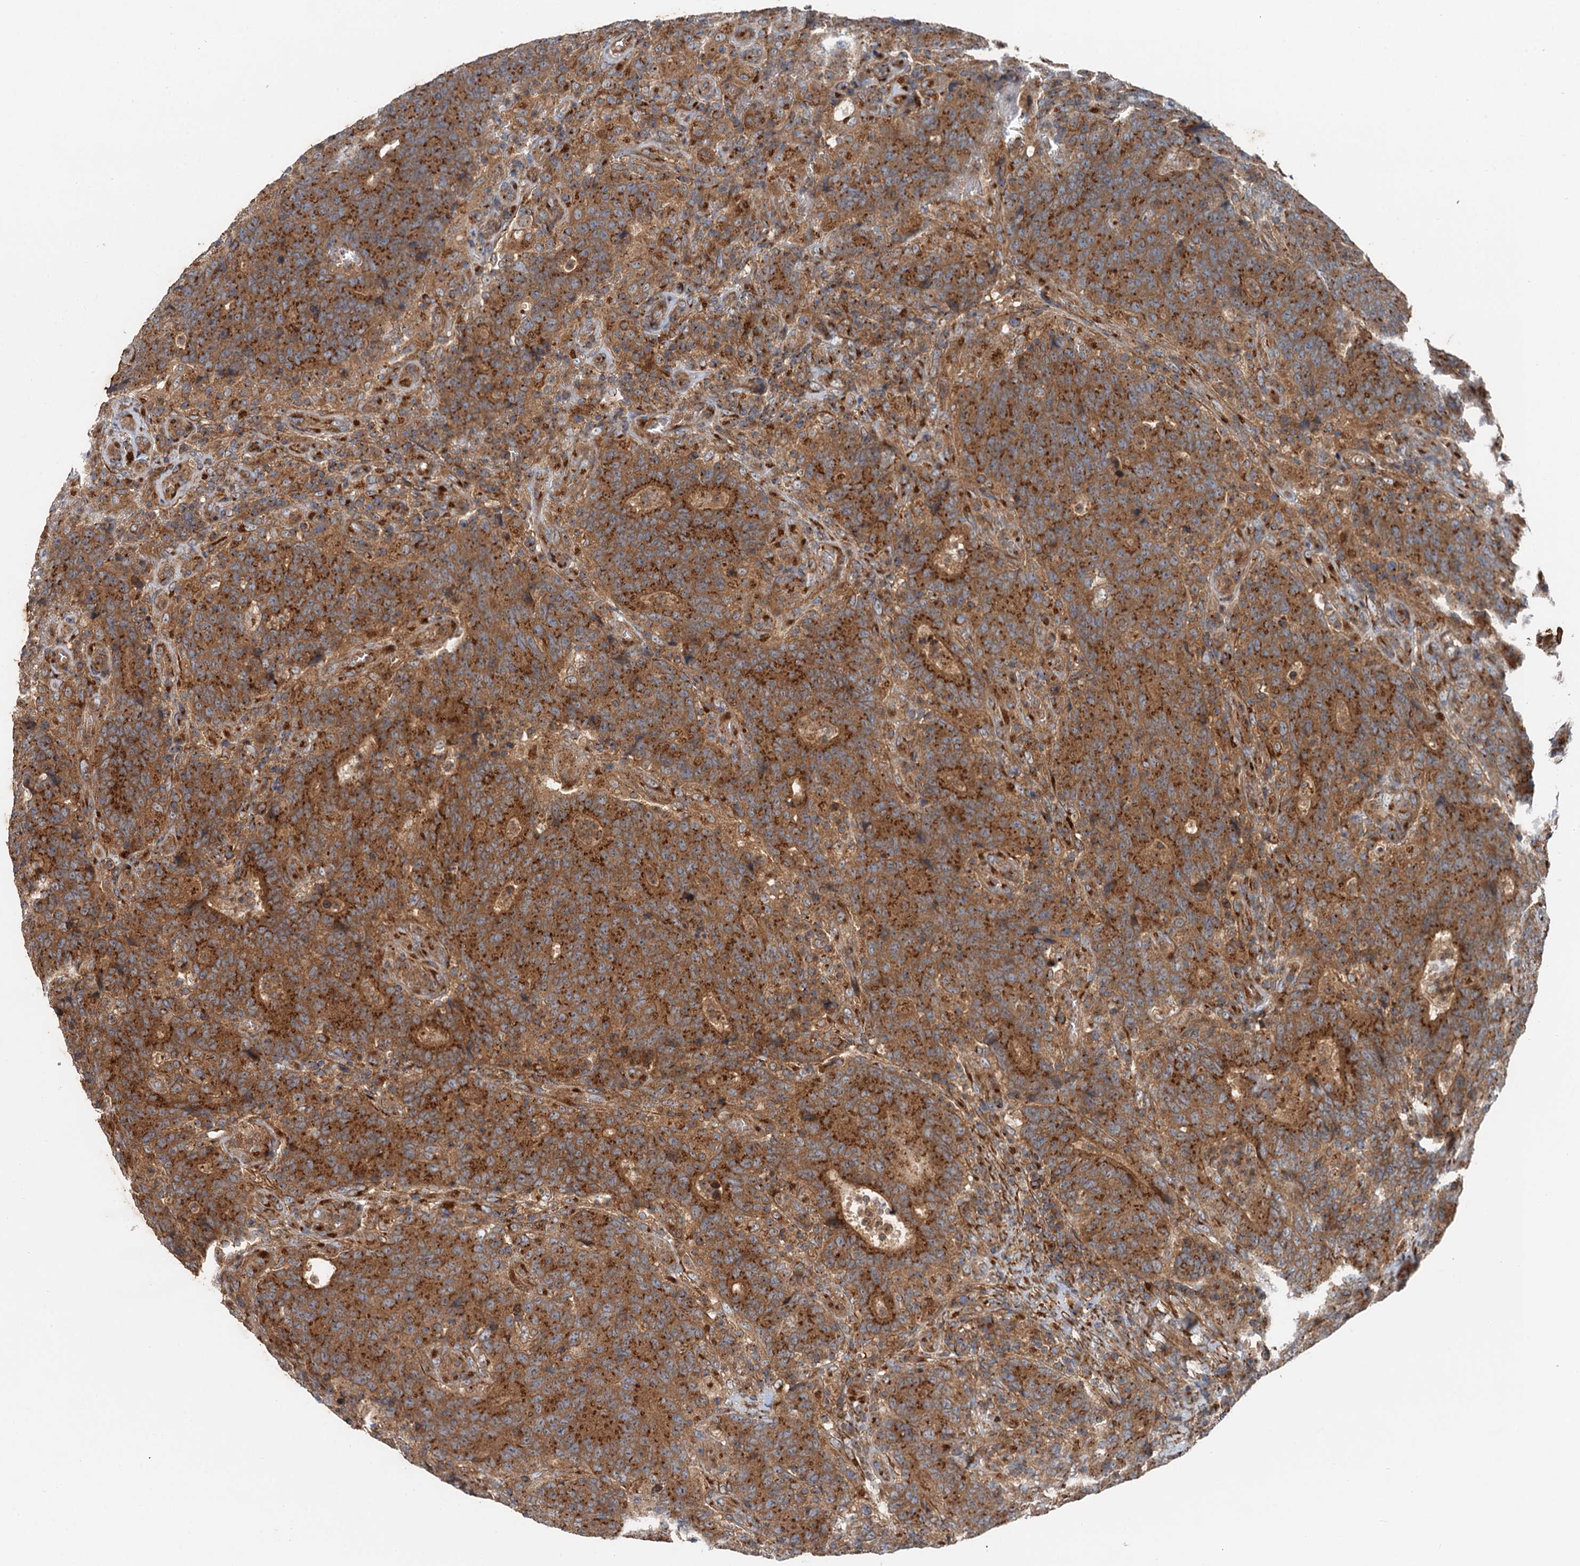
{"staining": {"intensity": "strong", "quantity": ">75%", "location": "cytoplasmic/membranous"}, "tissue": "colorectal cancer", "cell_type": "Tumor cells", "image_type": "cancer", "snomed": [{"axis": "morphology", "description": "Adenocarcinoma, NOS"}, {"axis": "topography", "description": "Colon"}], "caption": "Protein expression analysis of adenocarcinoma (colorectal) reveals strong cytoplasmic/membranous expression in approximately >75% of tumor cells. The staining is performed using DAB (3,3'-diaminobenzidine) brown chromogen to label protein expression. The nuclei are counter-stained blue using hematoxylin.", "gene": "ANKRD26", "patient": {"sex": "female", "age": 75}}